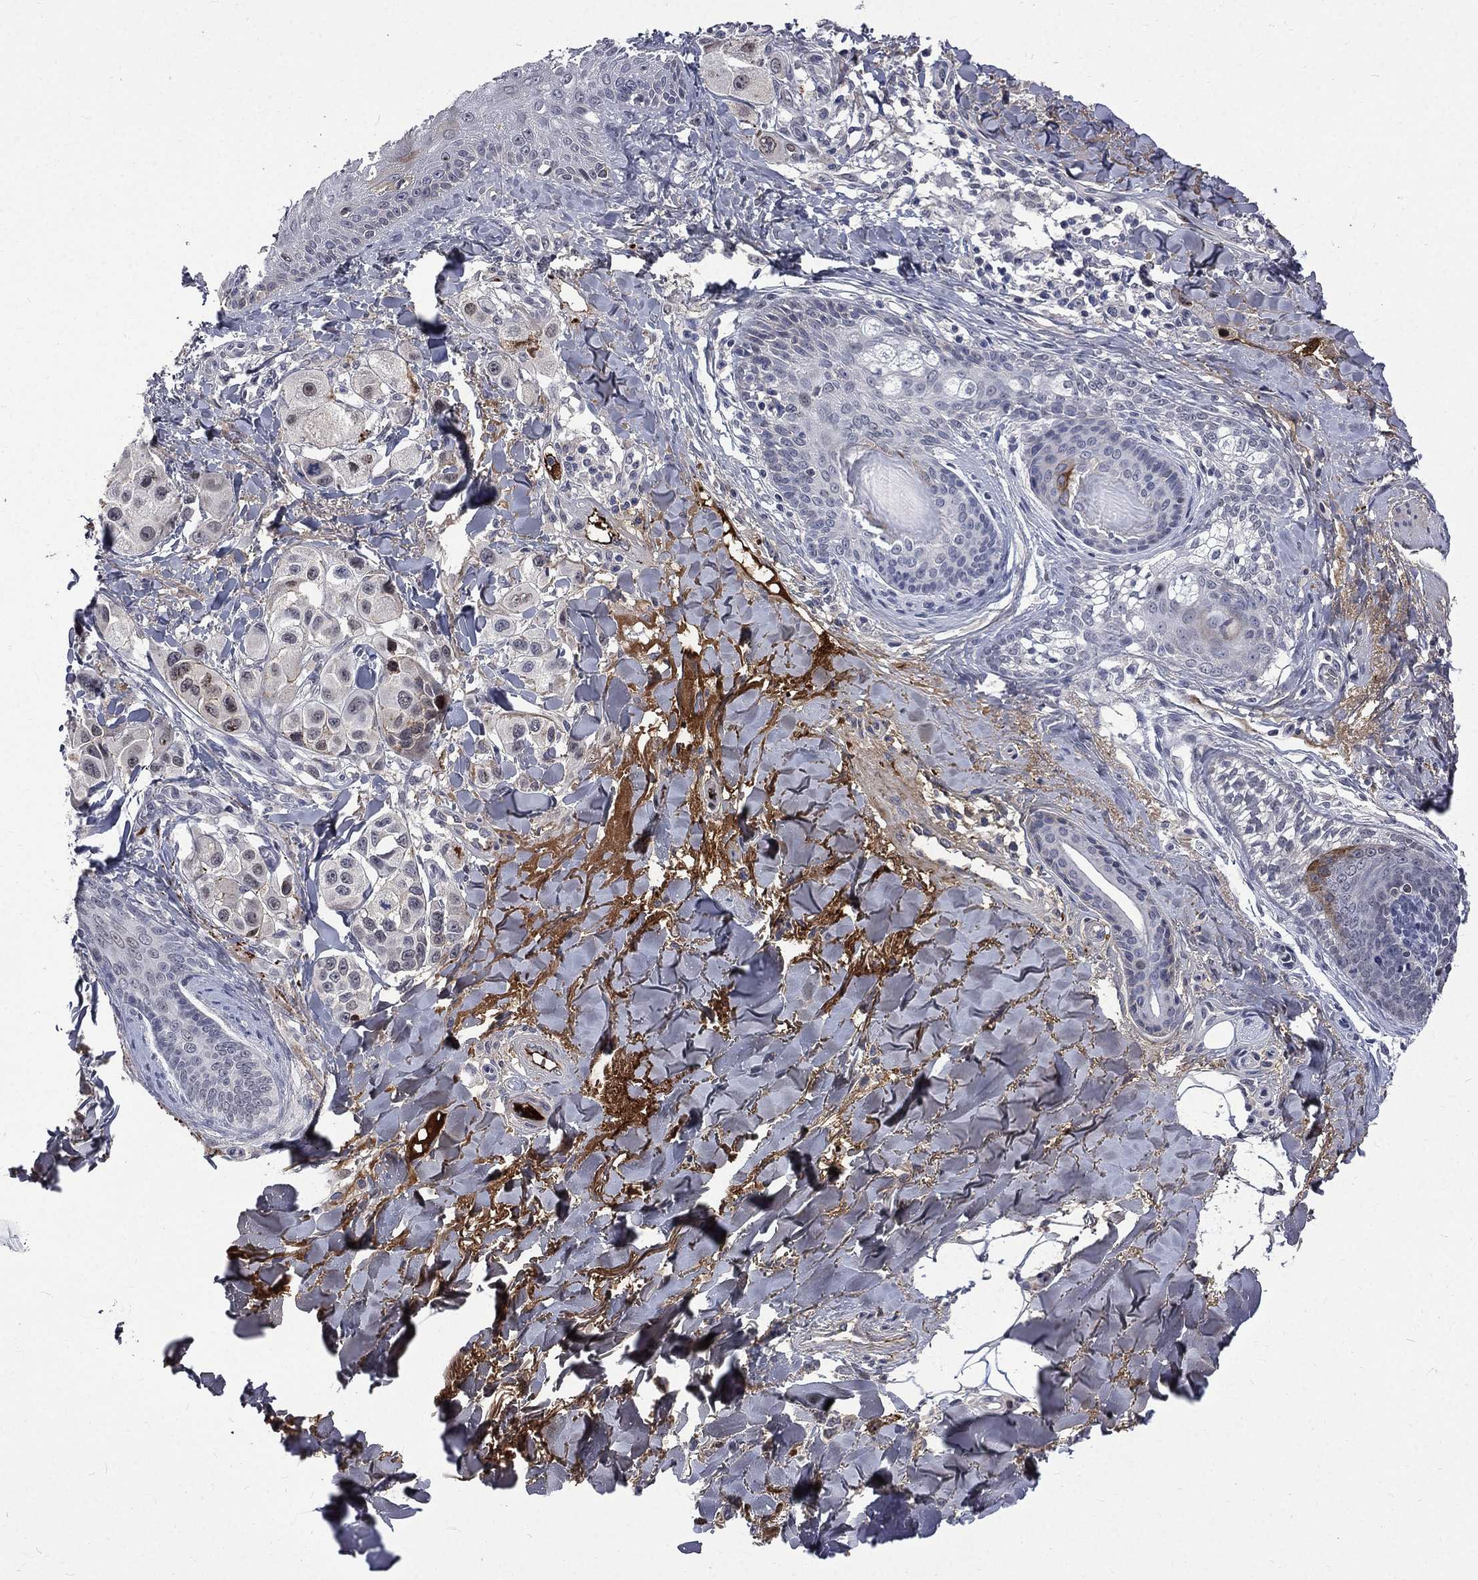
{"staining": {"intensity": "negative", "quantity": "none", "location": "none"}, "tissue": "melanoma", "cell_type": "Tumor cells", "image_type": "cancer", "snomed": [{"axis": "morphology", "description": "Malignant melanoma, NOS"}, {"axis": "topography", "description": "Skin"}], "caption": "This histopathology image is of malignant melanoma stained with immunohistochemistry (IHC) to label a protein in brown with the nuclei are counter-stained blue. There is no positivity in tumor cells.", "gene": "FGG", "patient": {"sex": "male", "age": 57}}